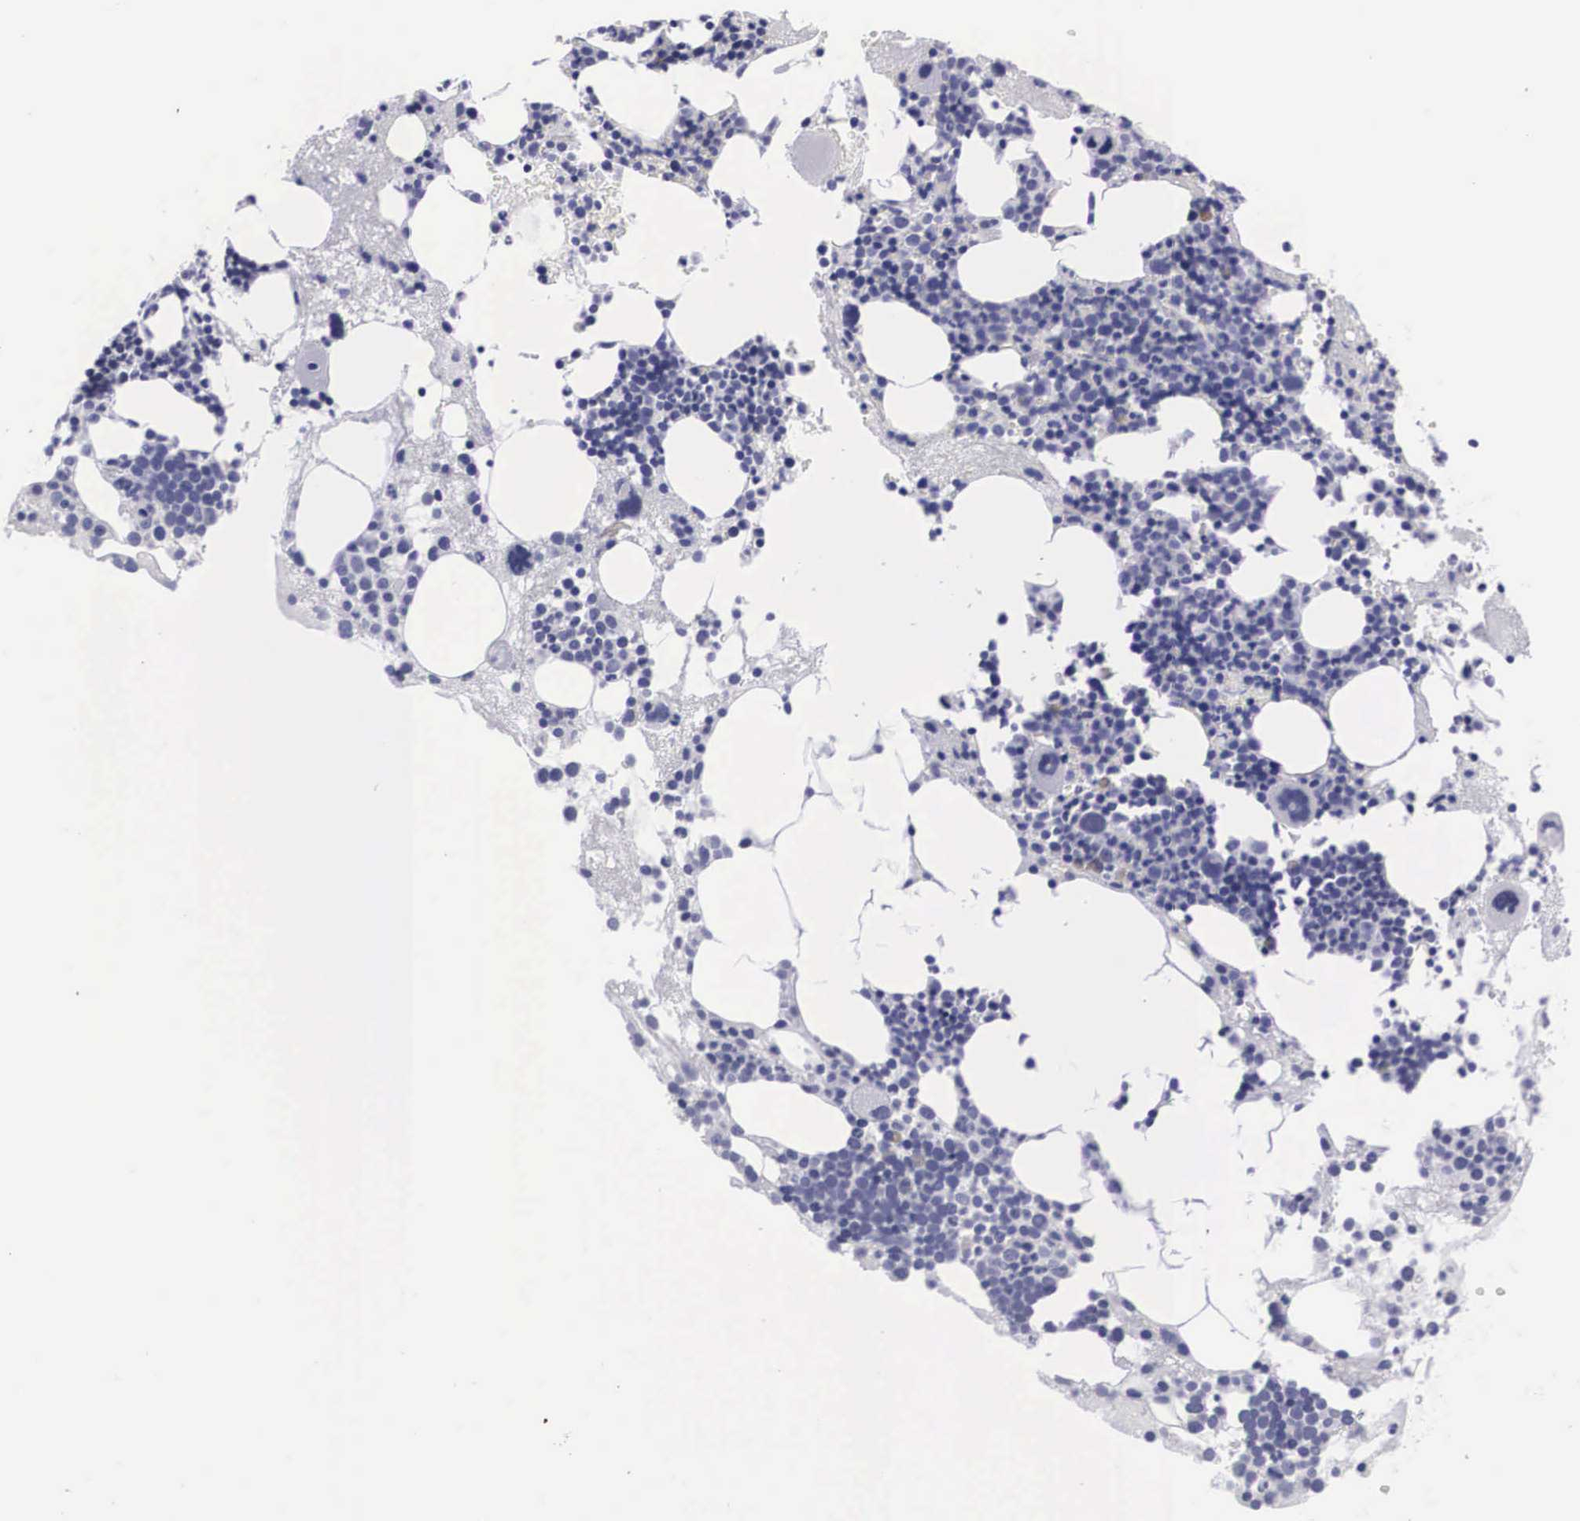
{"staining": {"intensity": "negative", "quantity": "none", "location": "none"}, "tissue": "bone marrow", "cell_type": "Hematopoietic cells", "image_type": "normal", "snomed": [{"axis": "morphology", "description": "Normal tissue, NOS"}, {"axis": "topography", "description": "Bone marrow"}], "caption": "An image of bone marrow stained for a protein exhibits no brown staining in hematopoietic cells.", "gene": "C22orf31", "patient": {"sex": "male", "age": 75}}